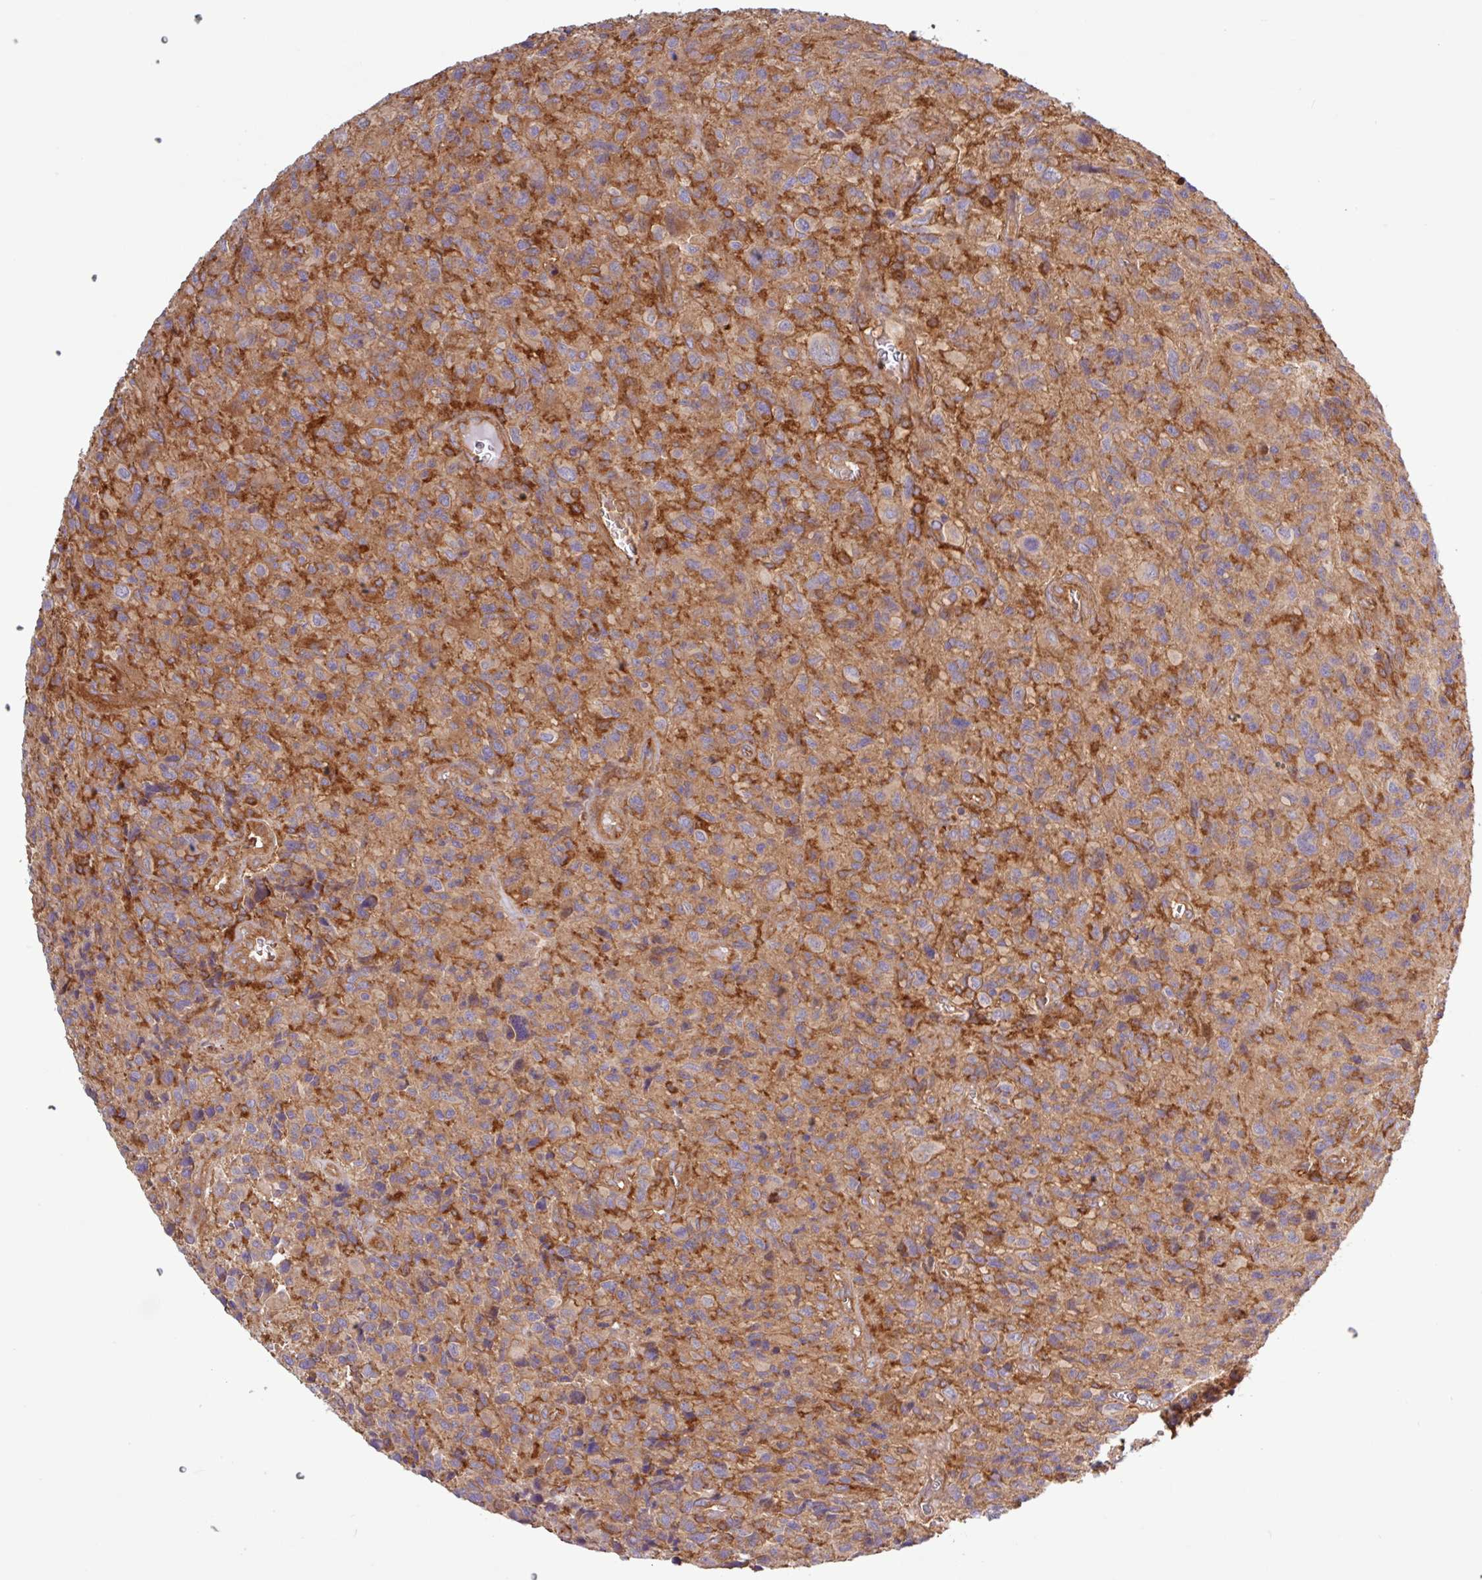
{"staining": {"intensity": "moderate", "quantity": "<25%", "location": "cytoplasmic/membranous"}, "tissue": "glioma", "cell_type": "Tumor cells", "image_type": "cancer", "snomed": [{"axis": "morphology", "description": "Glioma, malignant, High grade"}, {"axis": "topography", "description": "Brain"}], "caption": "Malignant high-grade glioma stained with a protein marker displays moderate staining in tumor cells.", "gene": "ACTR3", "patient": {"sex": "male", "age": 76}}